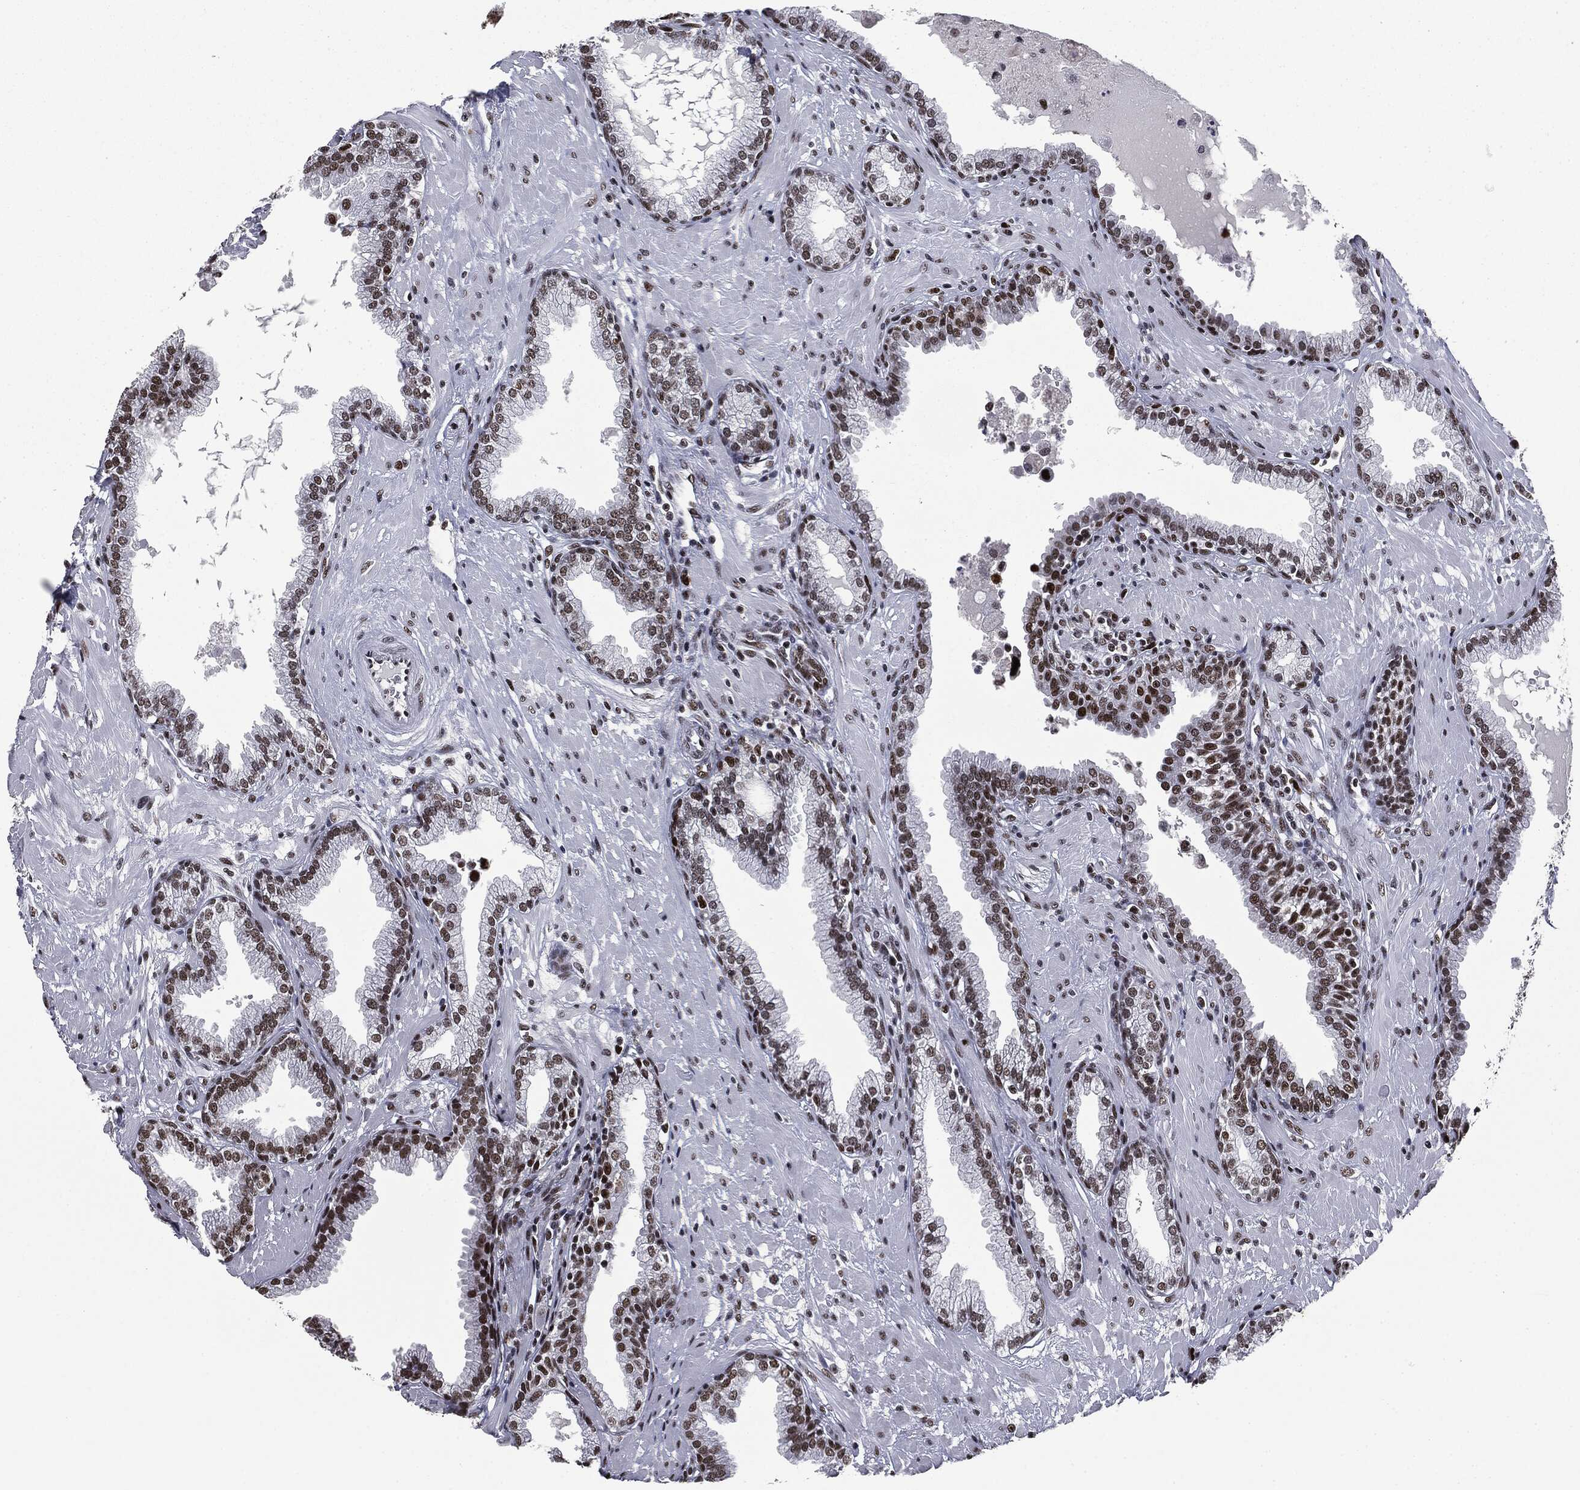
{"staining": {"intensity": "strong", "quantity": "25%-75%", "location": "nuclear"}, "tissue": "prostate", "cell_type": "Glandular cells", "image_type": "normal", "snomed": [{"axis": "morphology", "description": "Normal tissue, NOS"}, {"axis": "topography", "description": "Prostate"}], "caption": "The photomicrograph displays a brown stain indicating the presence of a protein in the nuclear of glandular cells in prostate.", "gene": "MSH2", "patient": {"sex": "male", "age": 64}}